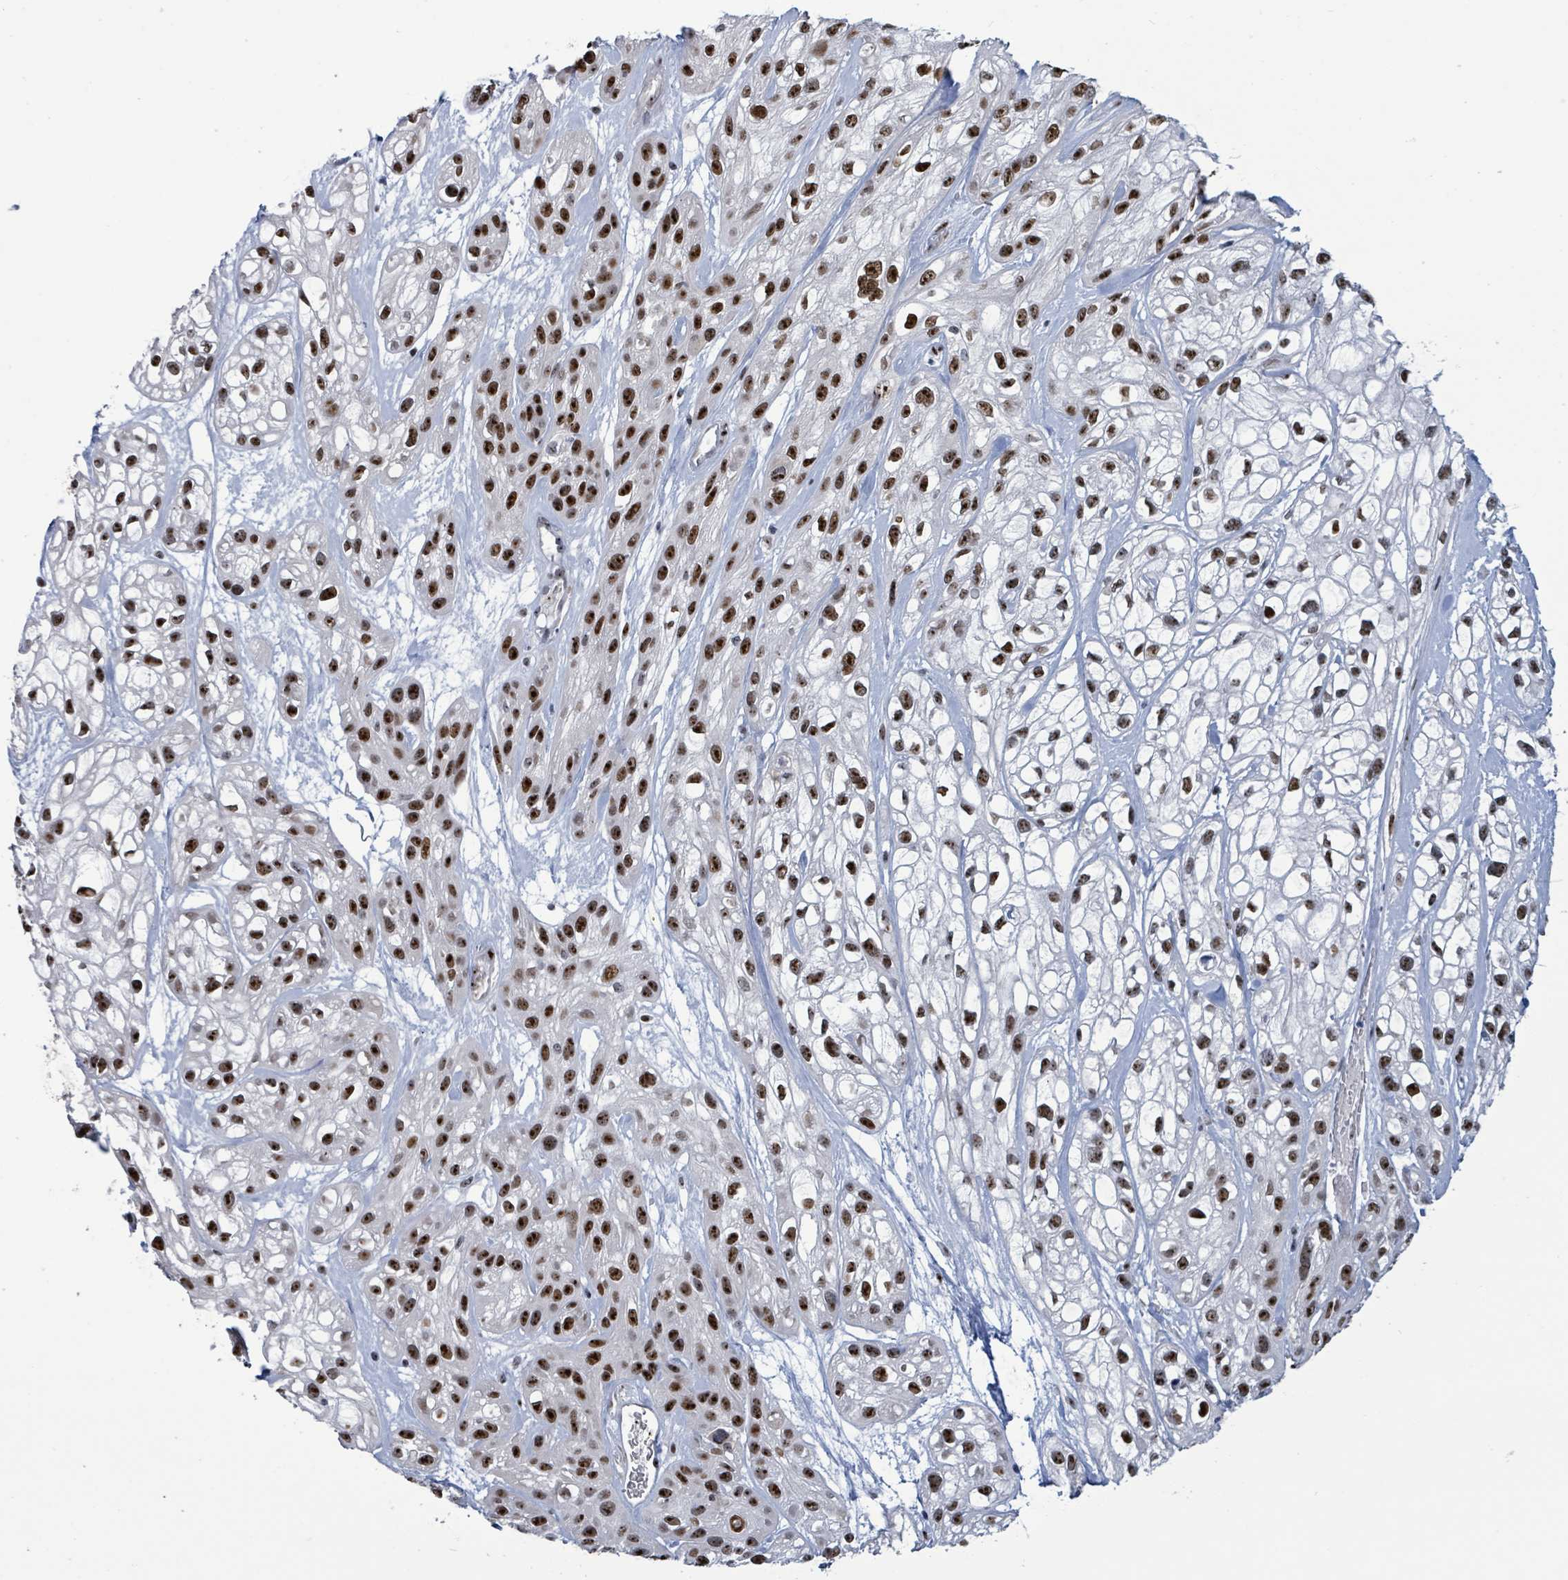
{"staining": {"intensity": "strong", "quantity": ">75%", "location": "nuclear"}, "tissue": "skin cancer", "cell_type": "Tumor cells", "image_type": "cancer", "snomed": [{"axis": "morphology", "description": "Squamous cell carcinoma, NOS"}, {"axis": "topography", "description": "Skin"}], "caption": "Human skin cancer (squamous cell carcinoma) stained for a protein (brown) exhibits strong nuclear positive expression in approximately >75% of tumor cells.", "gene": "RRN3", "patient": {"sex": "male", "age": 82}}